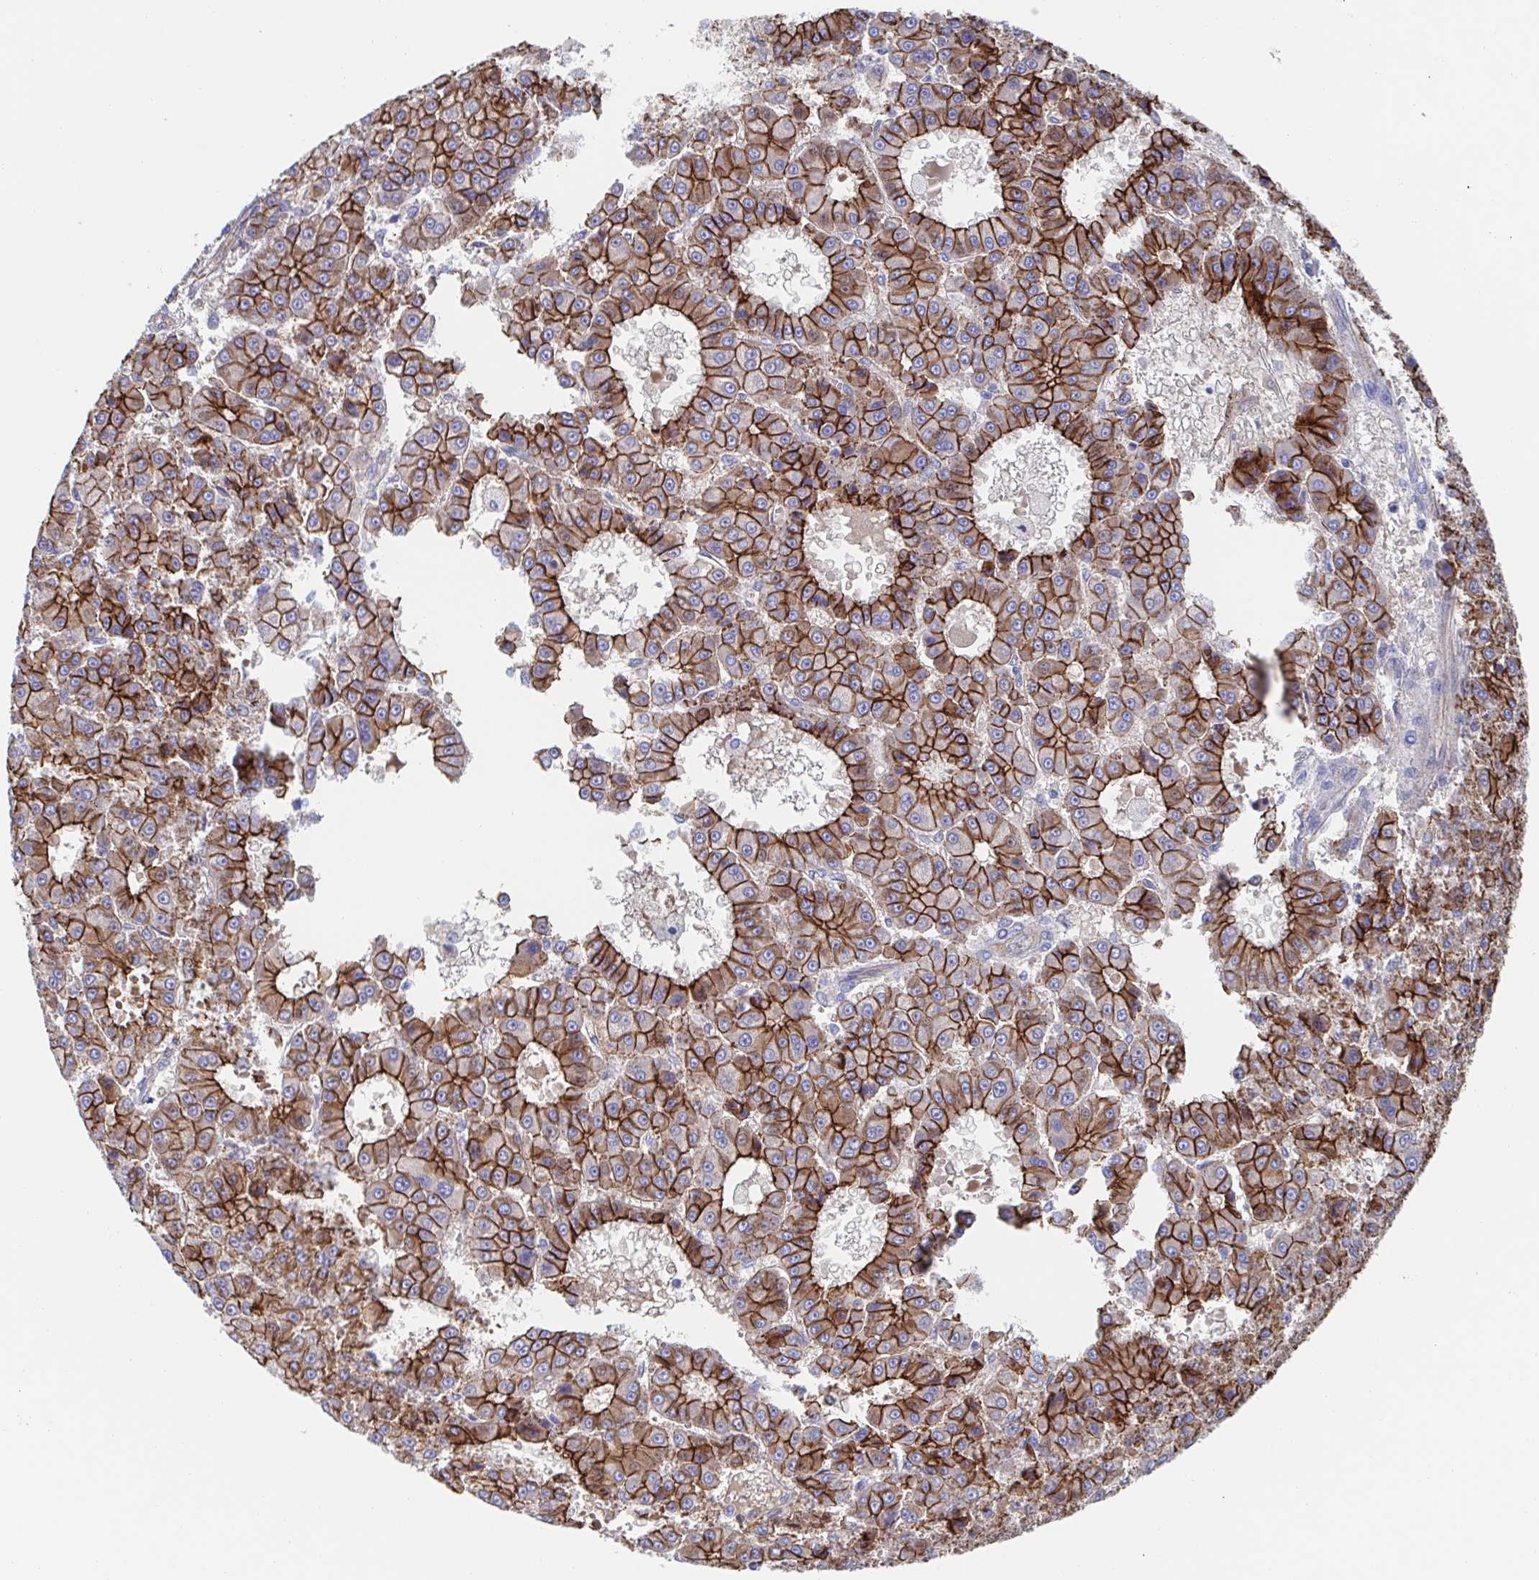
{"staining": {"intensity": "strong", "quantity": ">75%", "location": "cytoplasmic/membranous"}, "tissue": "liver cancer", "cell_type": "Tumor cells", "image_type": "cancer", "snomed": [{"axis": "morphology", "description": "Carcinoma, Hepatocellular, NOS"}, {"axis": "topography", "description": "Liver"}], "caption": "Immunohistochemistry micrograph of neoplastic tissue: human liver hepatocellular carcinoma stained using immunohistochemistry exhibits high levels of strong protein expression localized specifically in the cytoplasmic/membranous of tumor cells, appearing as a cytoplasmic/membranous brown color.", "gene": "CDH2", "patient": {"sex": "male", "age": 70}}